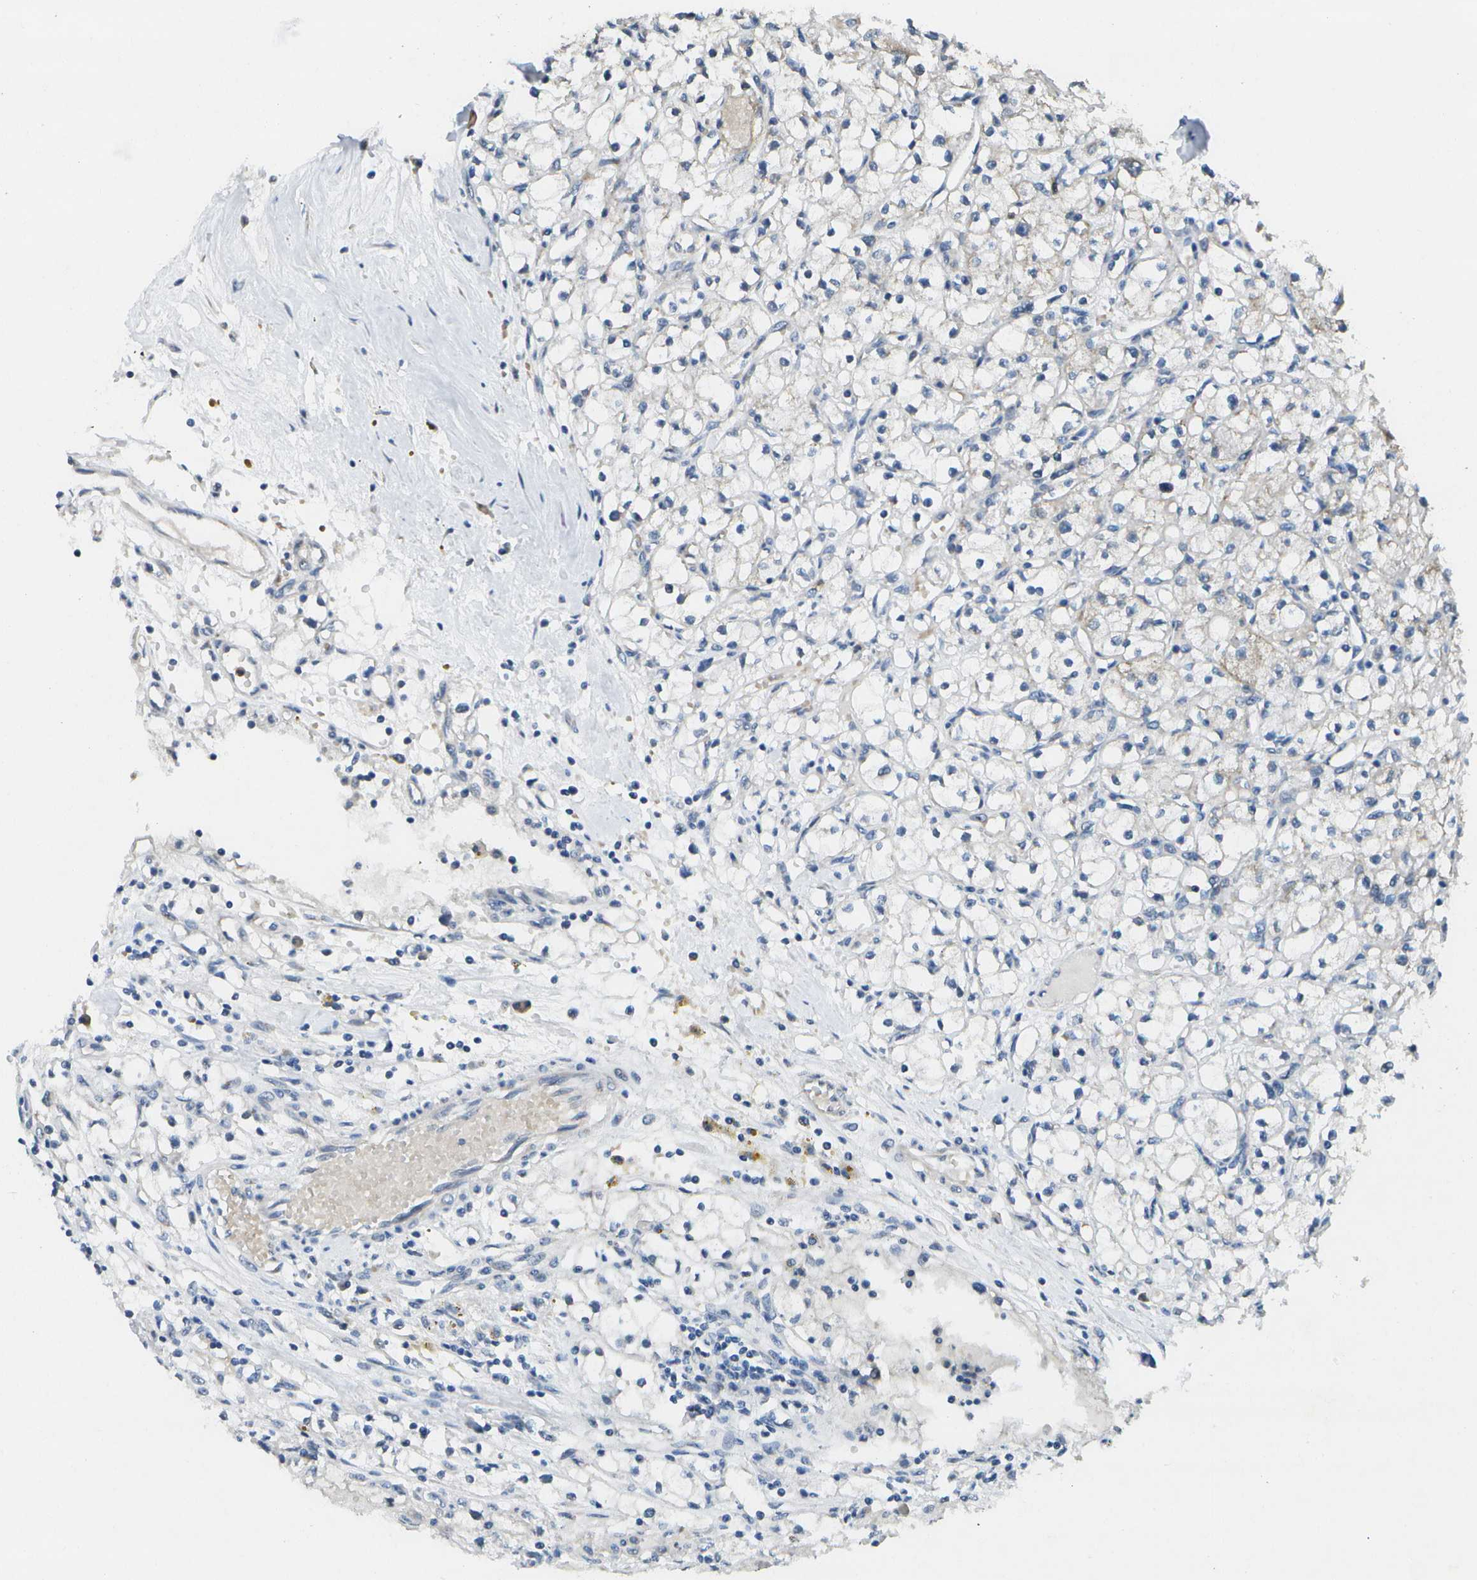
{"staining": {"intensity": "negative", "quantity": "none", "location": "none"}, "tissue": "renal cancer", "cell_type": "Tumor cells", "image_type": "cancer", "snomed": [{"axis": "morphology", "description": "Adenocarcinoma, NOS"}, {"axis": "topography", "description": "Kidney"}], "caption": "Immunohistochemistry (IHC) histopathology image of neoplastic tissue: renal cancer (adenocarcinoma) stained with DAB (3,3'-diaminobenzidine) reveals no significant protein expression in tumor cells. (IHC, brightfield microscopy, high magnification).", "gene": "DSE", "patient": {"sex": "male", "age": 56}}